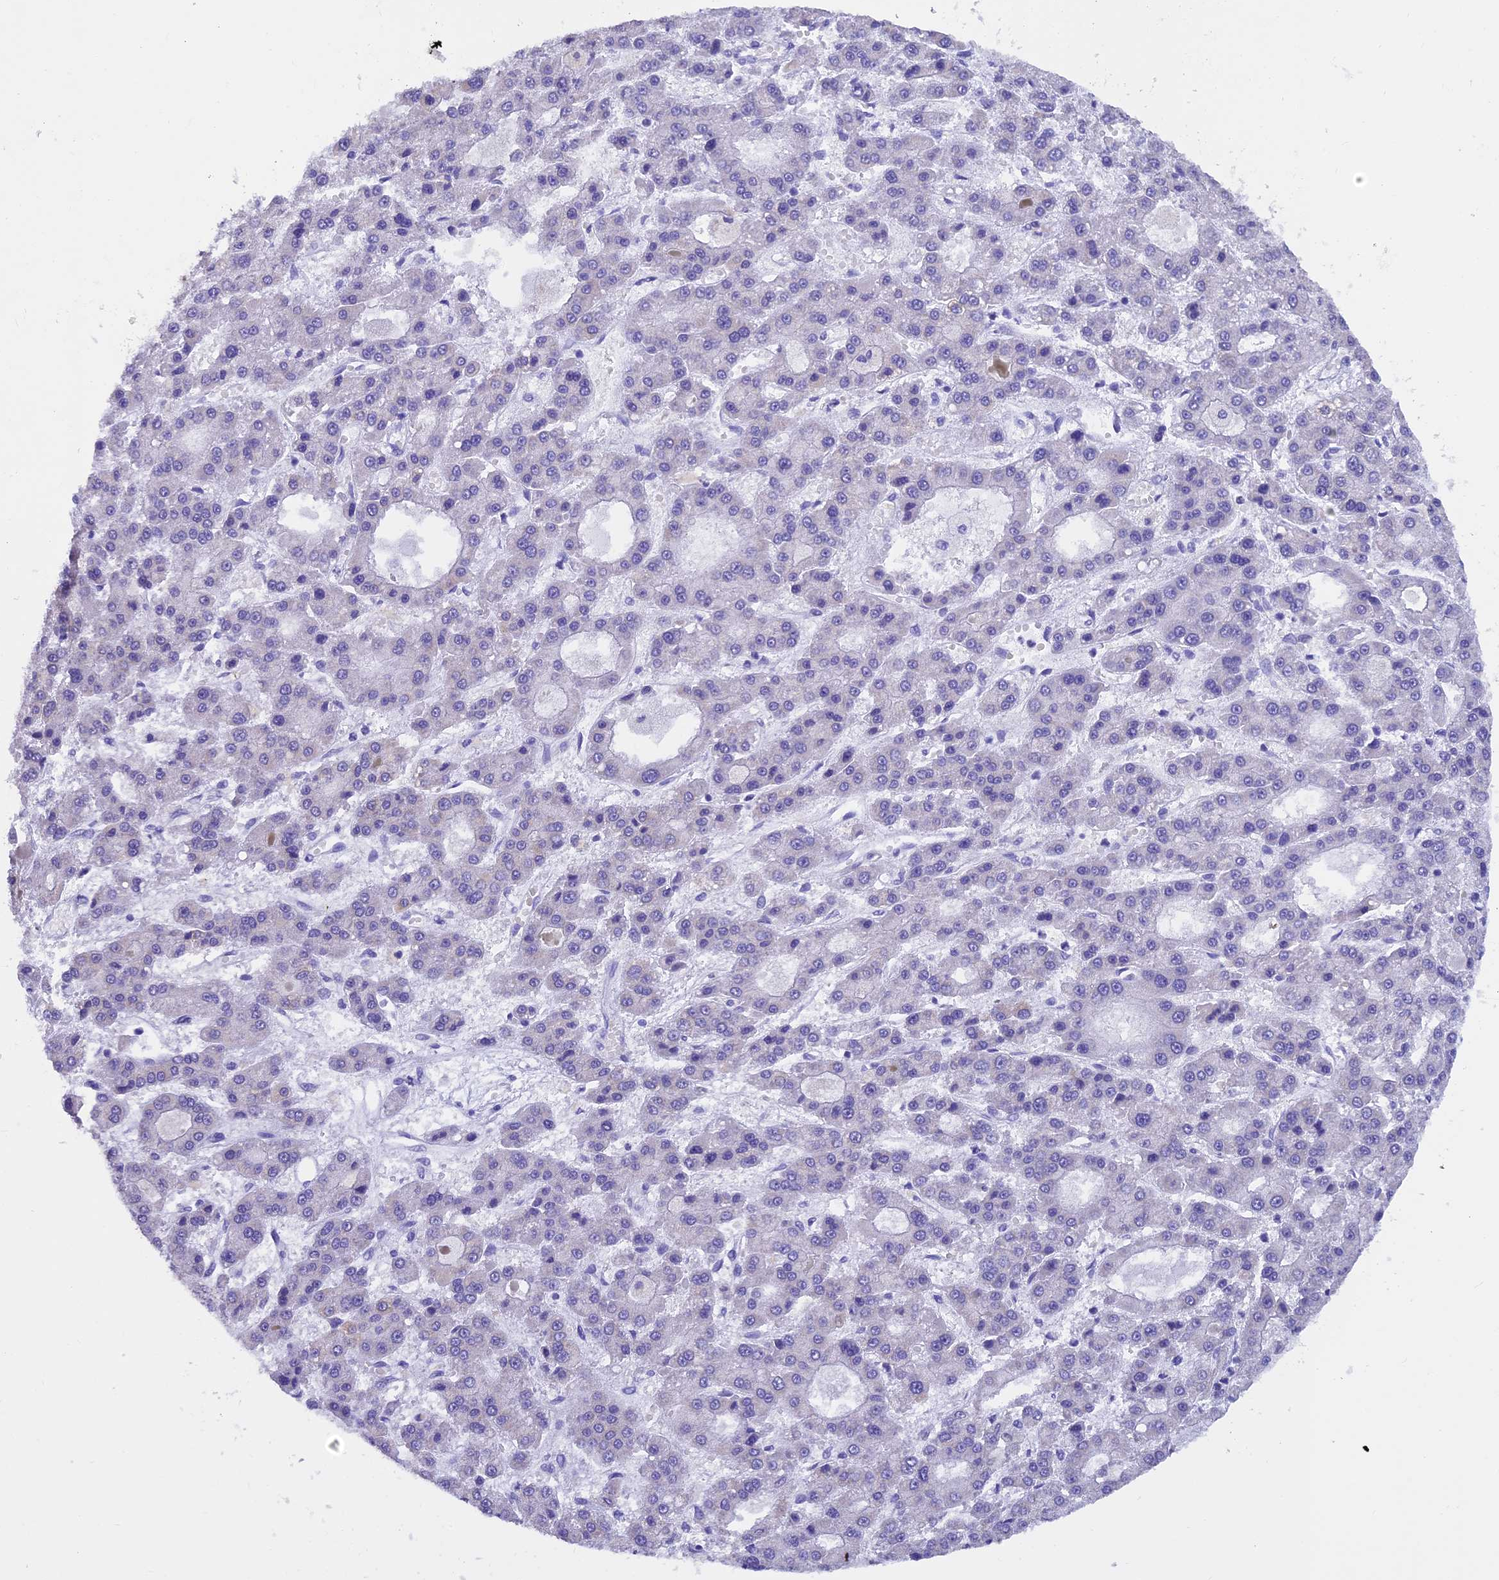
{"staining": {"intensity": "negative", "quantity": "none", "location": "none"}, "tissue": "liver cancer", "cell_type": "Tumor cells", "image_type": "cancer", "snomed": [{"axis": "morphology", "description": "Carcinoma, Hepatocellular, NOS"}, {"axis": "topography", "description": "Liver"}], "caption": "A high-resolution photomicrograph shows immunohistochemistry (IHC) staining of liver hepatocellular carcinoma, which demonstrates no significant staining in tumor cells.", "gene": "SLC8B1", "patient": {"sex": "male", "age": 70}}